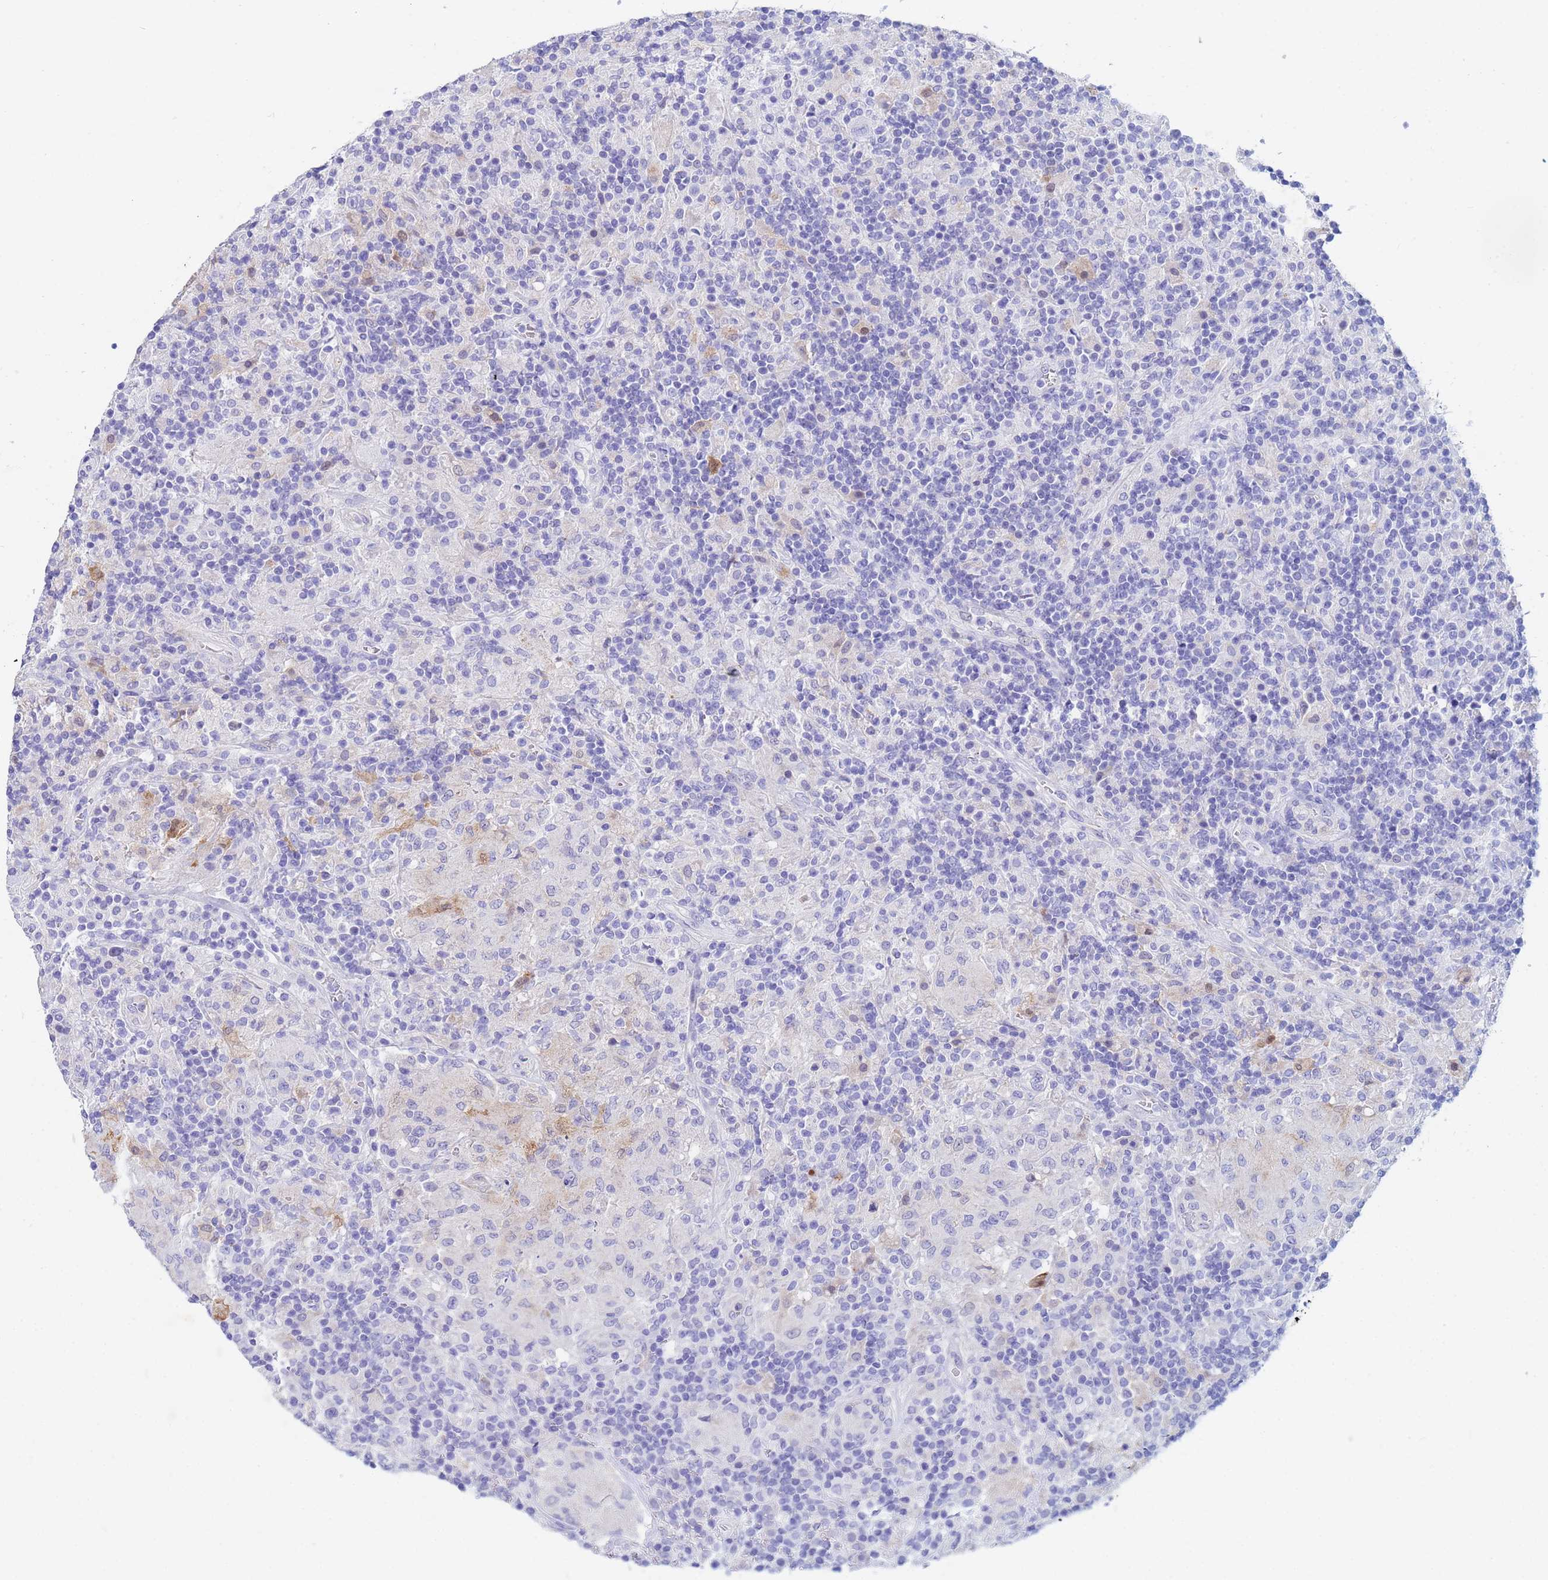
{"staining": {"intensity": "negative", "quantity": "none", "location": "none"}, "tissue": "lymphoma", "cell_type": "Tumor cells", "image_type": "cancer", "snomed": [{"axis": "morphology", "description": "Hodgkin's disease, NOS"}, {"axis": "topography", "description": "Lymph node"}], "caption": "Immunohistochemistry histopathology image of human Hodgkin's disease stained for a protein (brown), which shows no positivity in tumor cells.", "gene": "CSTB", "patient": {"sex": "male", "age": 70}}